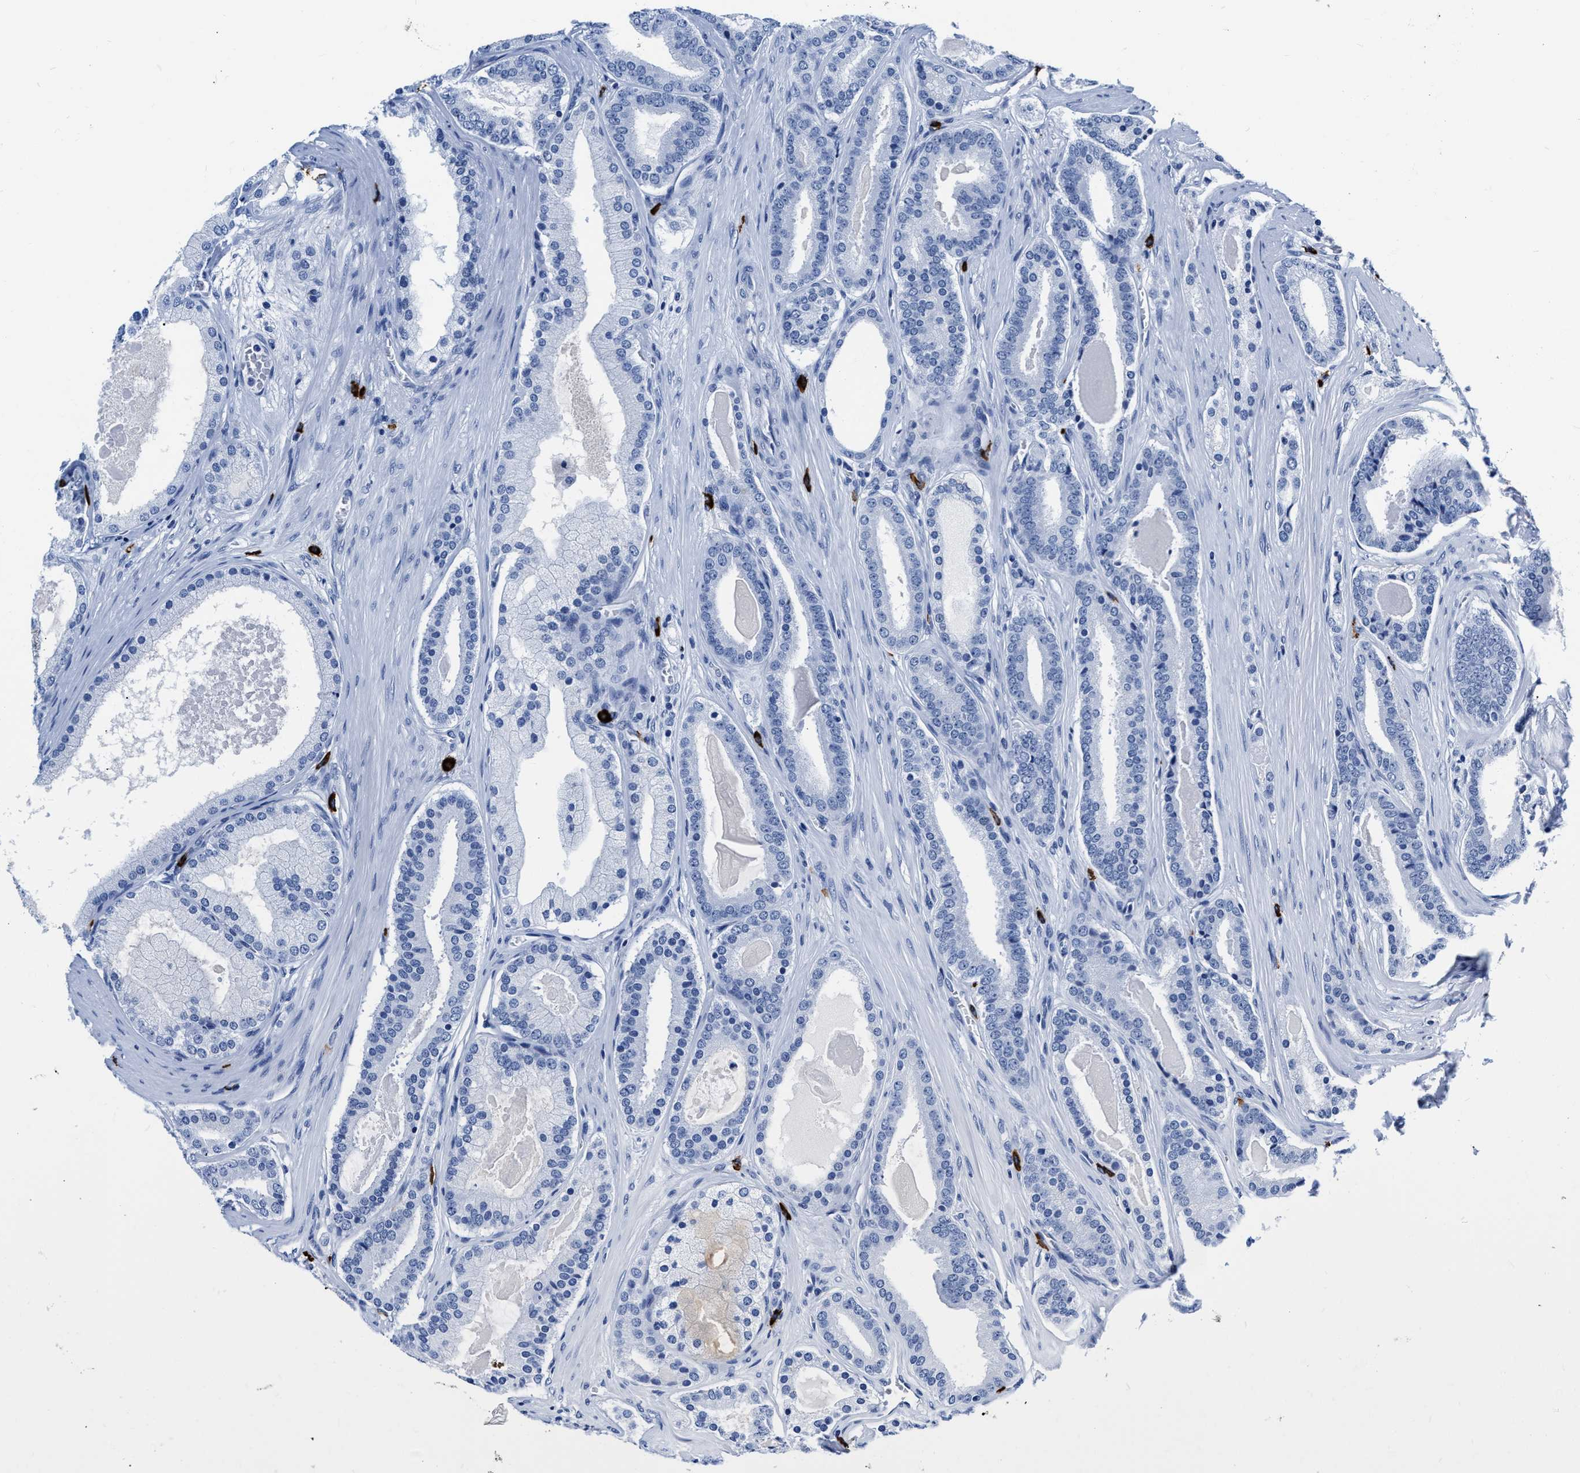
{"staining": {"intensity": "negative", "quantity": "none", "location": "none"}, "tissue": "prostate cancer", "cell_type": "Tumor cells", "image_type": "cancer", "snomed": [{"axis": "morphology", "description": "Adenocarcinoma, High grade"}, {"axis": "topography", "description": "Prostate"}], "caption": "Protein analysis of prostate adenocarcinoma (high-grade) shows no significant expression in tumor cells.", "gene": "CER1", "patient": {"sex": "male", "age": 60}}